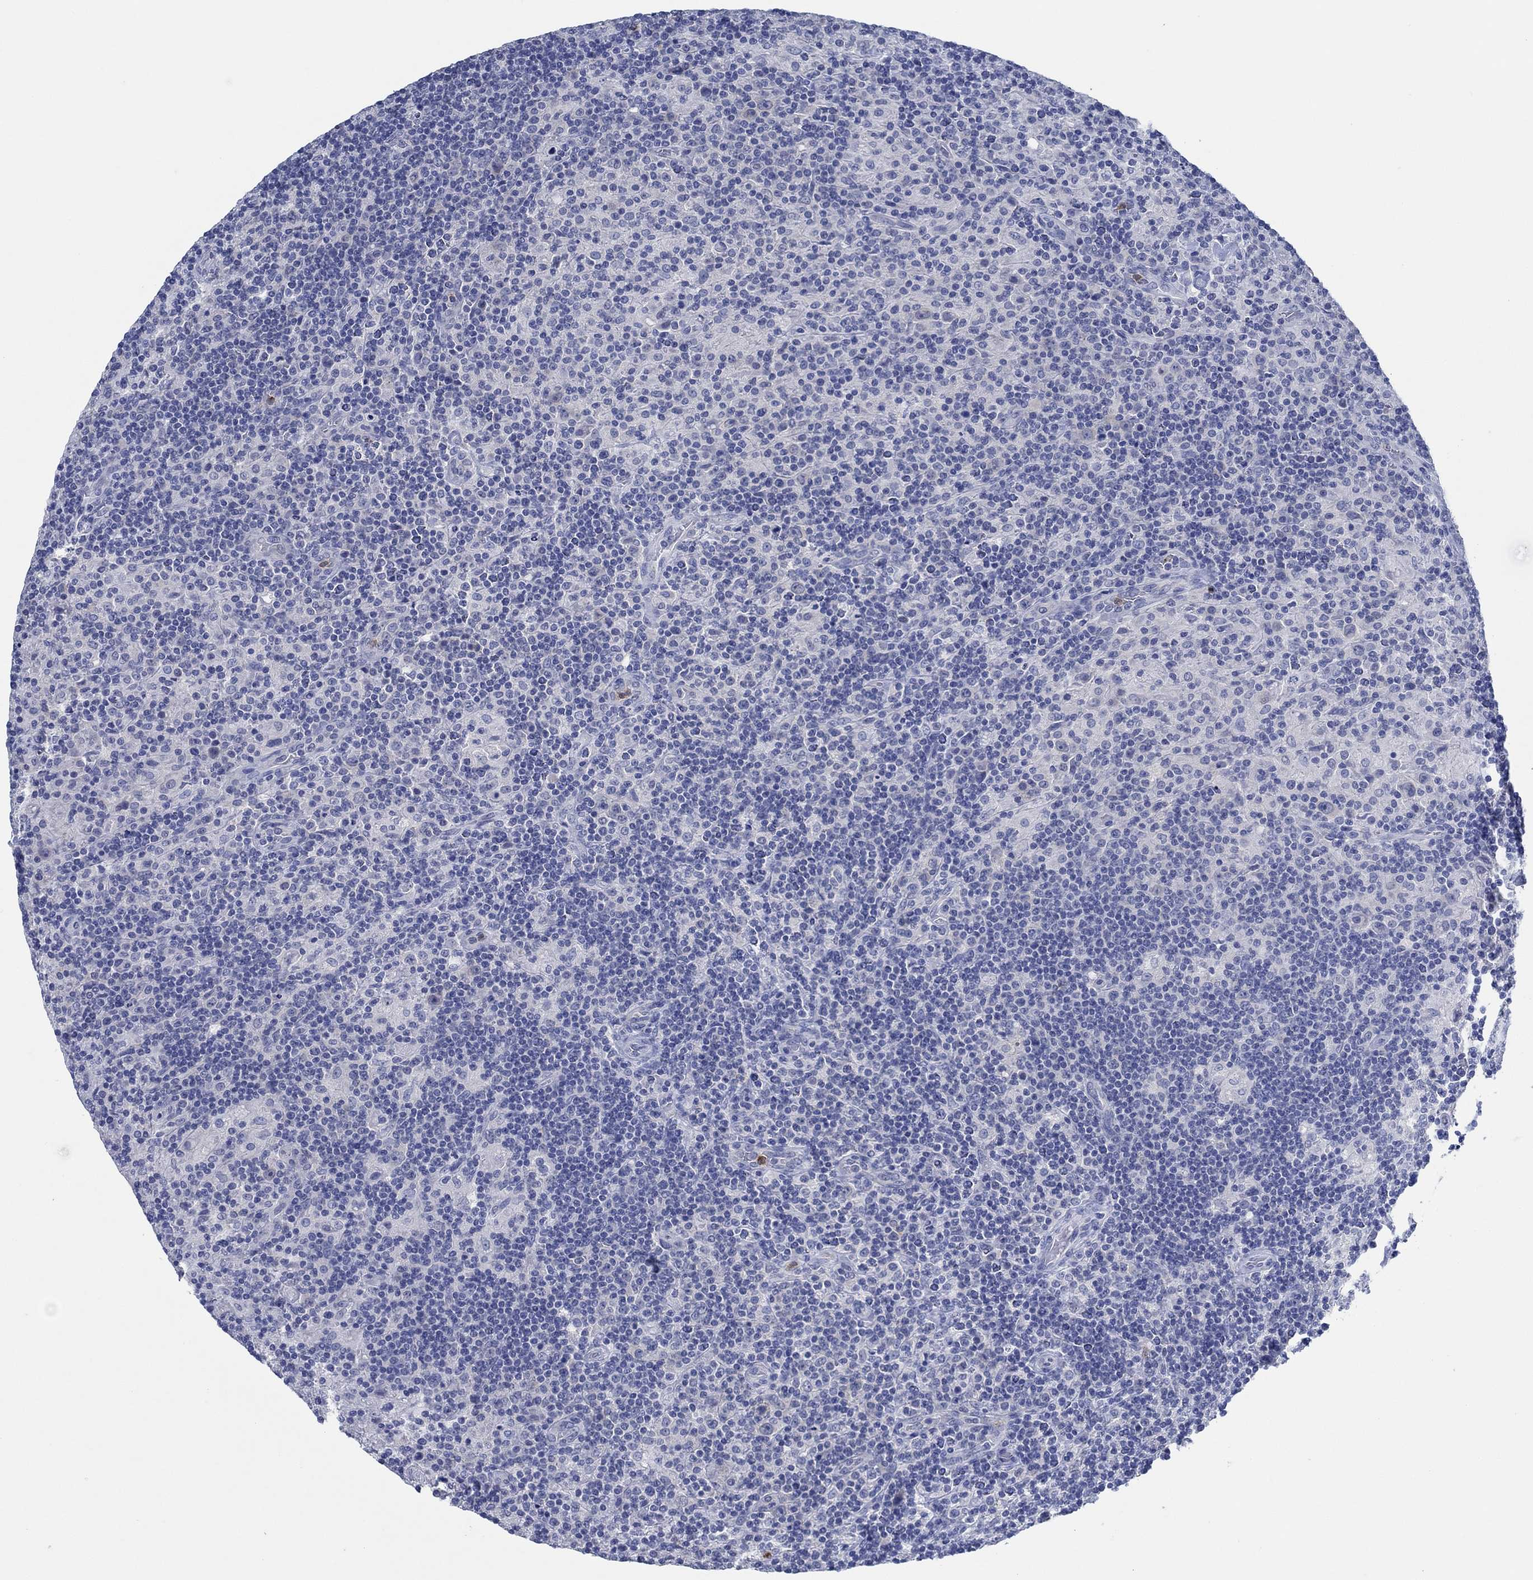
{"staining": {"intensity": "negative", "quantity": "none", "location": "none"}, "tissue": "lymphoma", "cell_type": "Tumor cells", "image_type": "cancer", "snomed": [{"axis": "morphology", "description": "Hodgkin's disease, NOS"}, {"axis": "topography", "description": "Lymph node"}], "caption": "IHC of human Hodgkin's disease shows no positivity in tumor cells.", "gene": "ZNF671", "patient": {"sex": "male", "age": 70}}